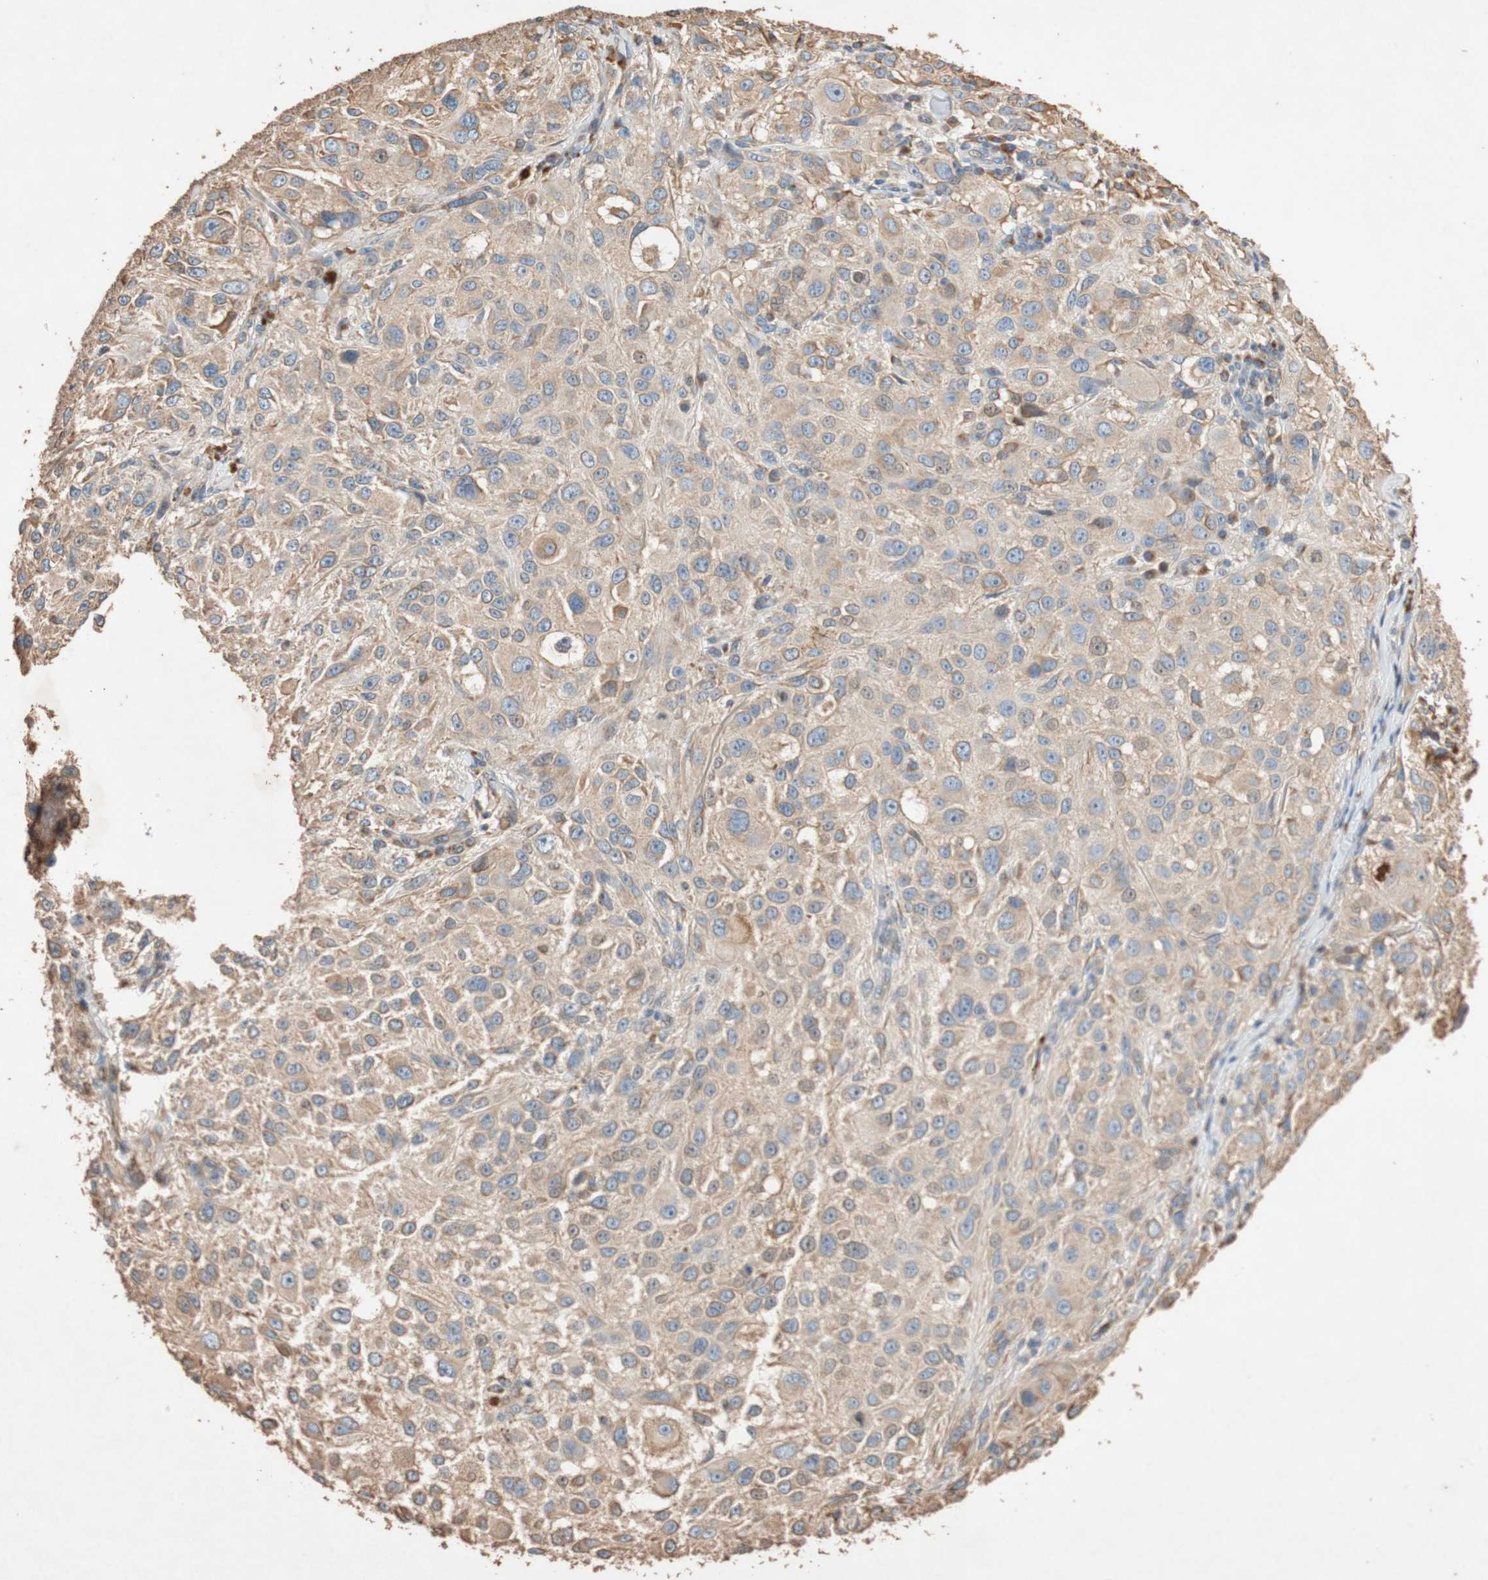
{"staining": {"intensity": "weak", "quantity": "<25%", "location": "cytoplasmic/membranous"}, "tissue": "melanoma", "cell_type": "Tumor cells", "image_type": "cancer", "snomed": [{"axis": "morphology", "description": "Necrosis, NOS"}, {"axis": "morphology", "description": "Malignant melanoma, NOS"}, {"axis": "topography", "description": "Skin"}], "caption": "The image displays no staining of tumor cells in malignant melanoma. (DAB (3,3'-diaminobenzidine) immunohistochemistry visualized using brightfield microscopy, high magnification).", "gene": "TUBB", "patient": {"sex": "female", "age": 87}}